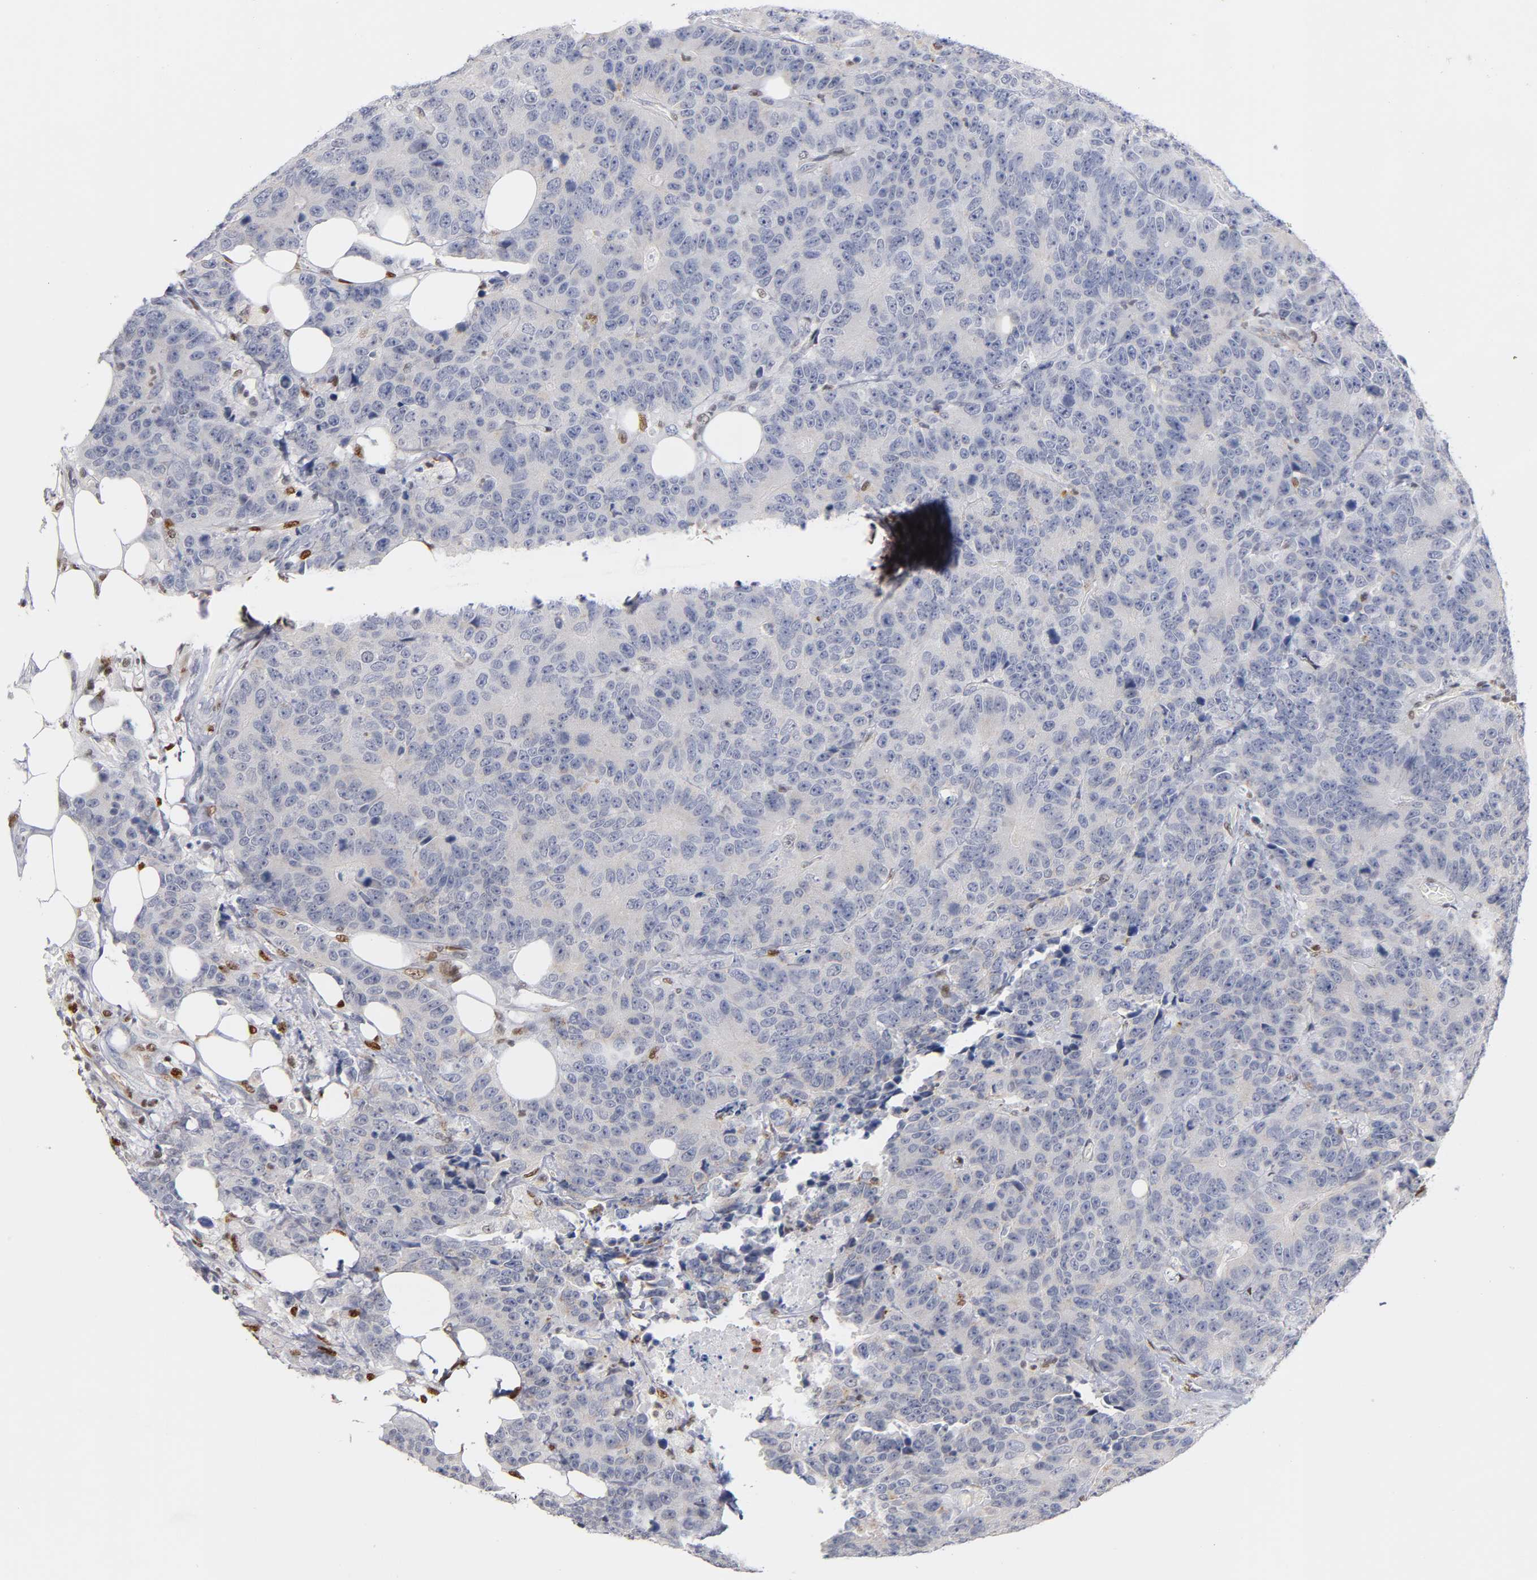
{"staining": {"intensity": "negative", "quantity": "none", "location": "none"}, "tissue": "colorectal cancer", "cell_type": "Tumor cells", "image_type": "cancer", "snomed": [{"axis": "morphology", "description": "Adenocarcinoma, NOS"}, {"axis": "topography", "description": "Colon"}], "caption": "An IHC photomicrograph of adenocarcinoma (colorectal) is shown. There is no staining in tumor cells of adenocarcinoma (colorectal). The staining is performed using DAB brown chromogen with nuclei counter-stained in using hematoxylin.", "gene": "RUNX1", "patient": {"sex": "female", "age": 86}}